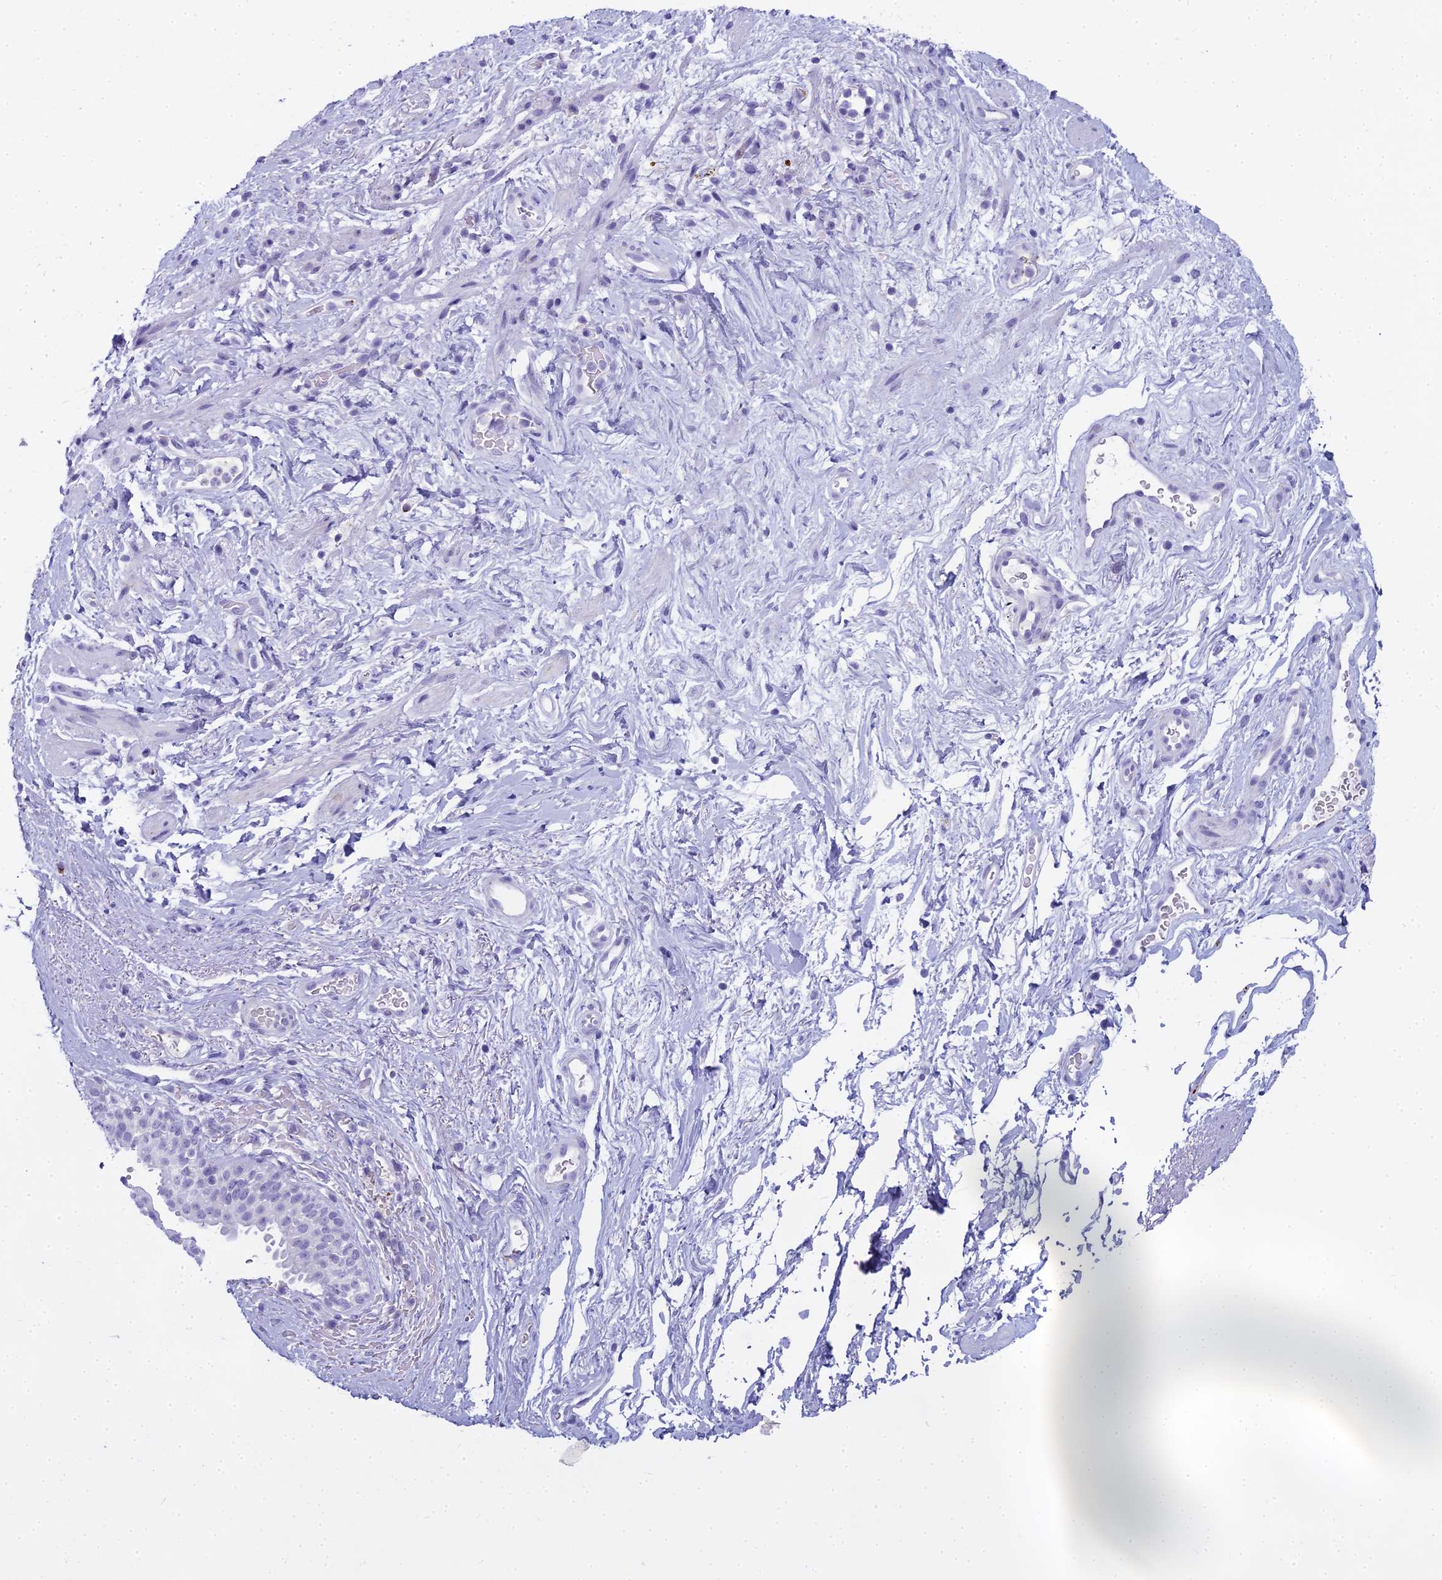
{"staining": {"intensity": "negative", "quantity": "none", "location": "none"}, "tissue": "smooth muscle", "cell_type": "Smooth muscle cells", "image_type": "normal", "snomed": [{"axis": "morphology", "description": "Normal tissue, NOS"}, {"axis": "topography", "description": "Smooth muscle"}, {"axis": "topography", "description": "Peripheral nerve tissue"}], "caption": "DAB immunohistochemical staining of benign smooth muscle demonstrates no significant positivity in smooth muscle cells. (DAB immunohistochemistry, high magnification).", "gene": "ENSG00000265118", "patient": {"sex": "male", "age": 69}}